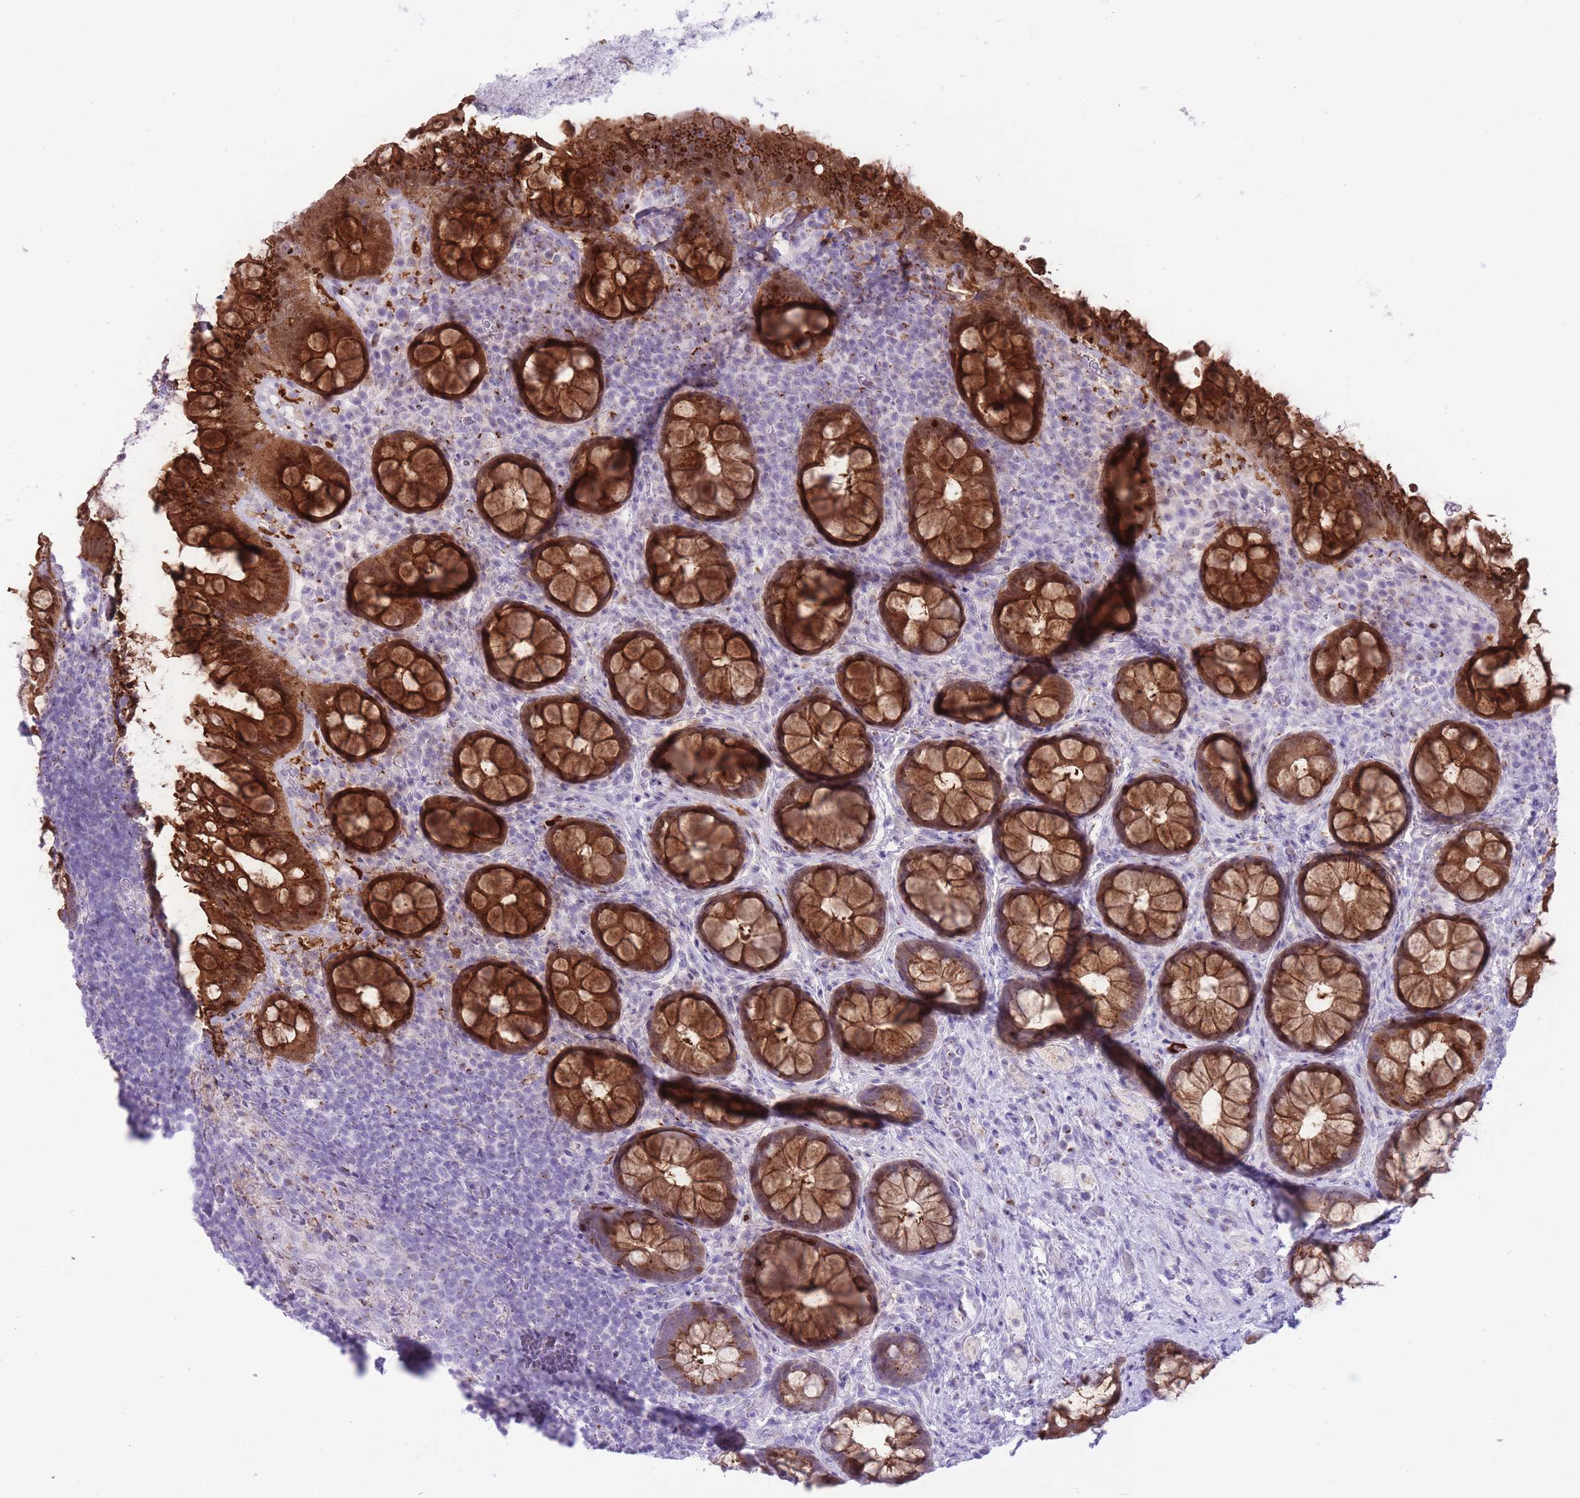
{"staining": {"intensity": "strong", "quantity": ">75%", "location": "cytoplasmic/membranous"}, "tissue": "rectum", "cell_type": "Glandular cells", "image_type": "normal", "snomed": [{"axis": "morphology", "description": "Normal tissue, NOS"}, {"axis": "topography", "description": "Rectum"}, {"axis": "topography", "description": "Peripheral nerve tissue"}], "caption": "A high-resolution micrograph shows IHC staining of normal rectum, which shows strong cytoplasmic/membranous positivity in approximately >75% of glandular cells.", "gene": "B4GALT2", "patient": {"sex": "female", "age": 69}}